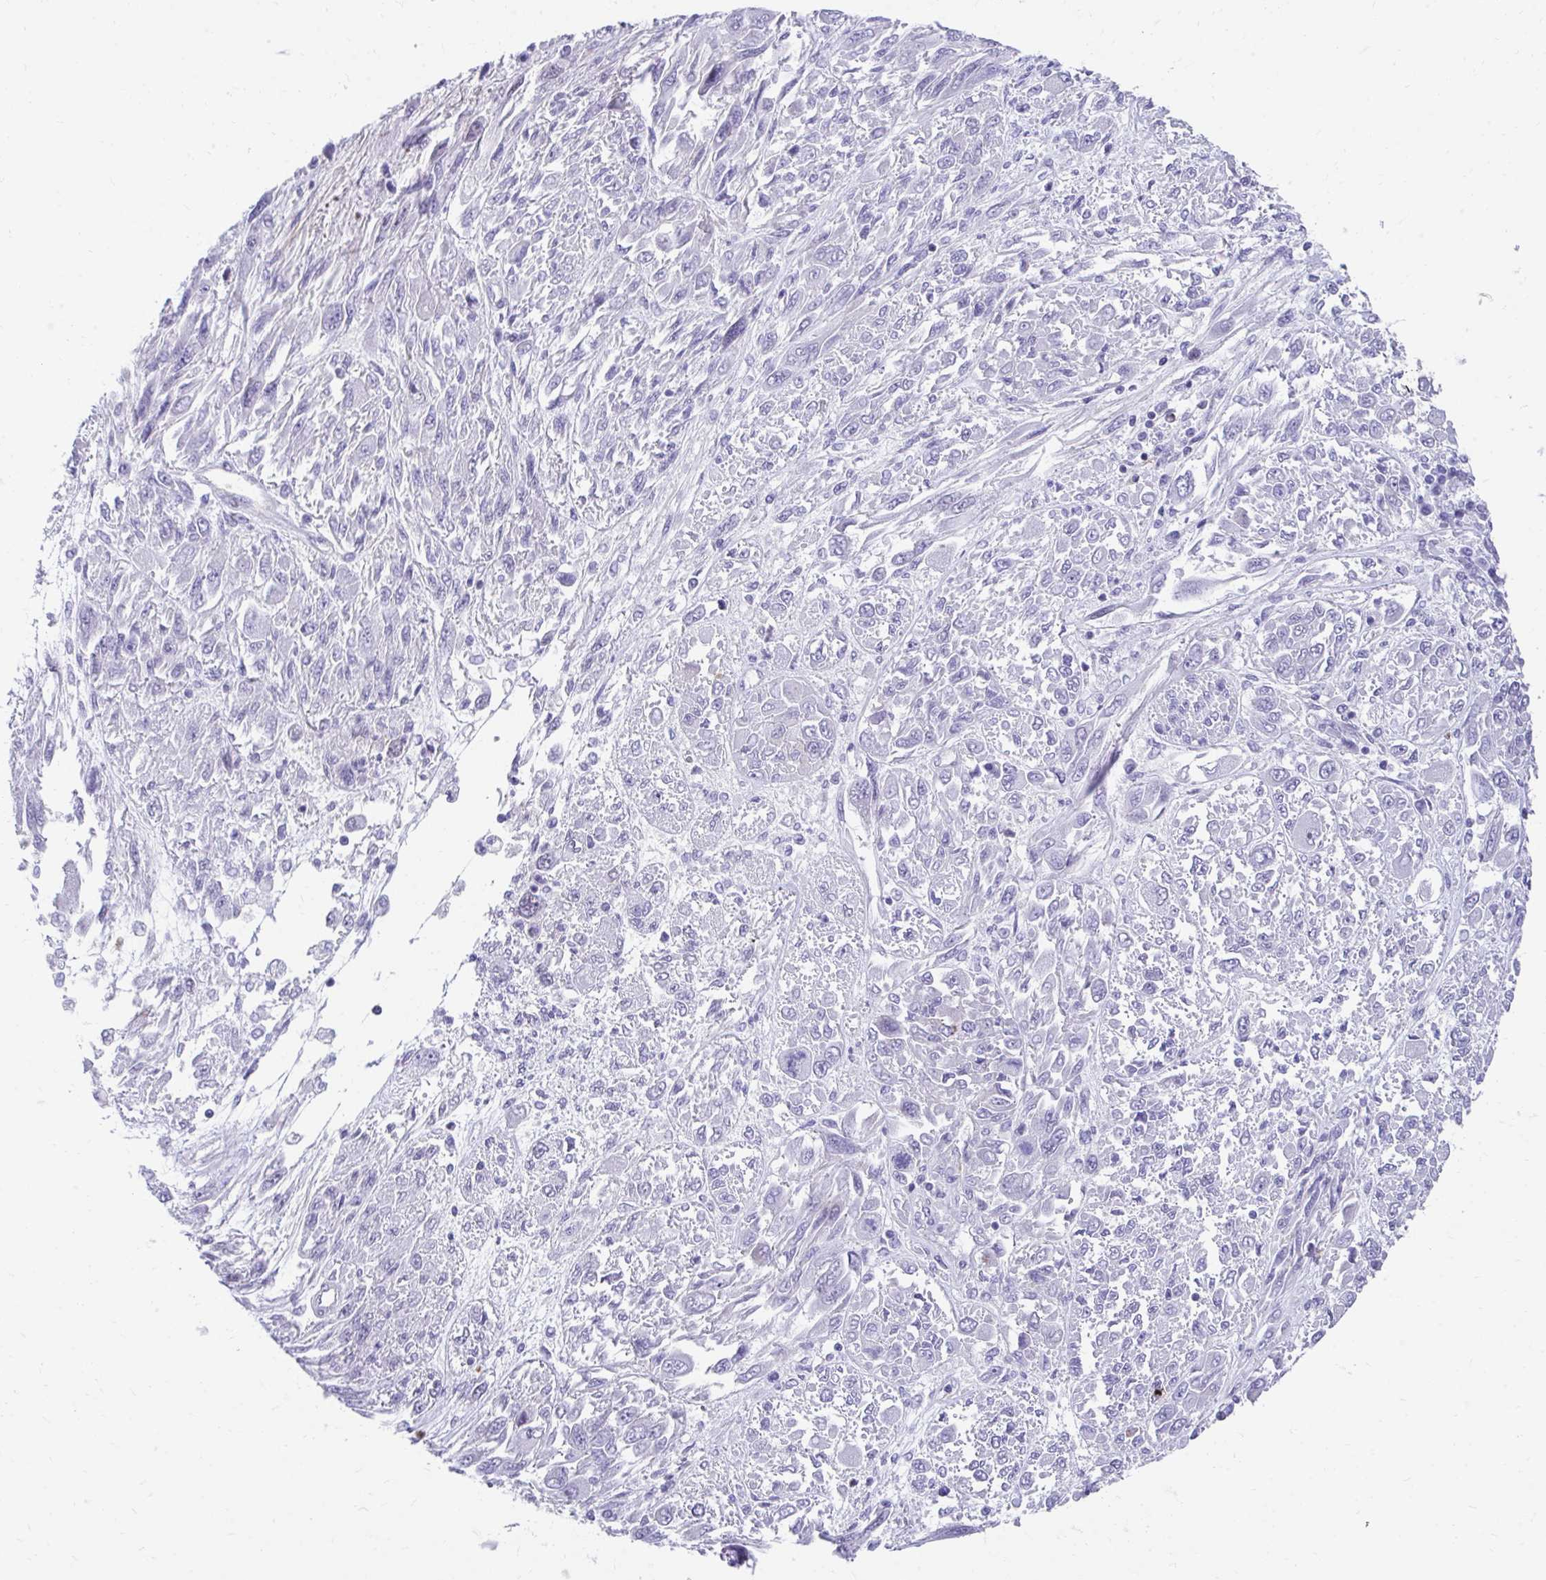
{"staining": {"intensity": "negative", "quantity": "none", "location": "none"}, "tissue": "melanoma", "cell_type": "Tumor cells", "image_type": "cancer", "snomed": [{"axis": "morphology", "description": "Malignant melanoma, NOS"}, {"axis": "topography", "description": "Skin"}], "caption": "A photomicrograph of human malignant melanoma is negative for staining in tumor cells.", "gene": "CSTB", "patient": {"sex": "female", "age": 91}}